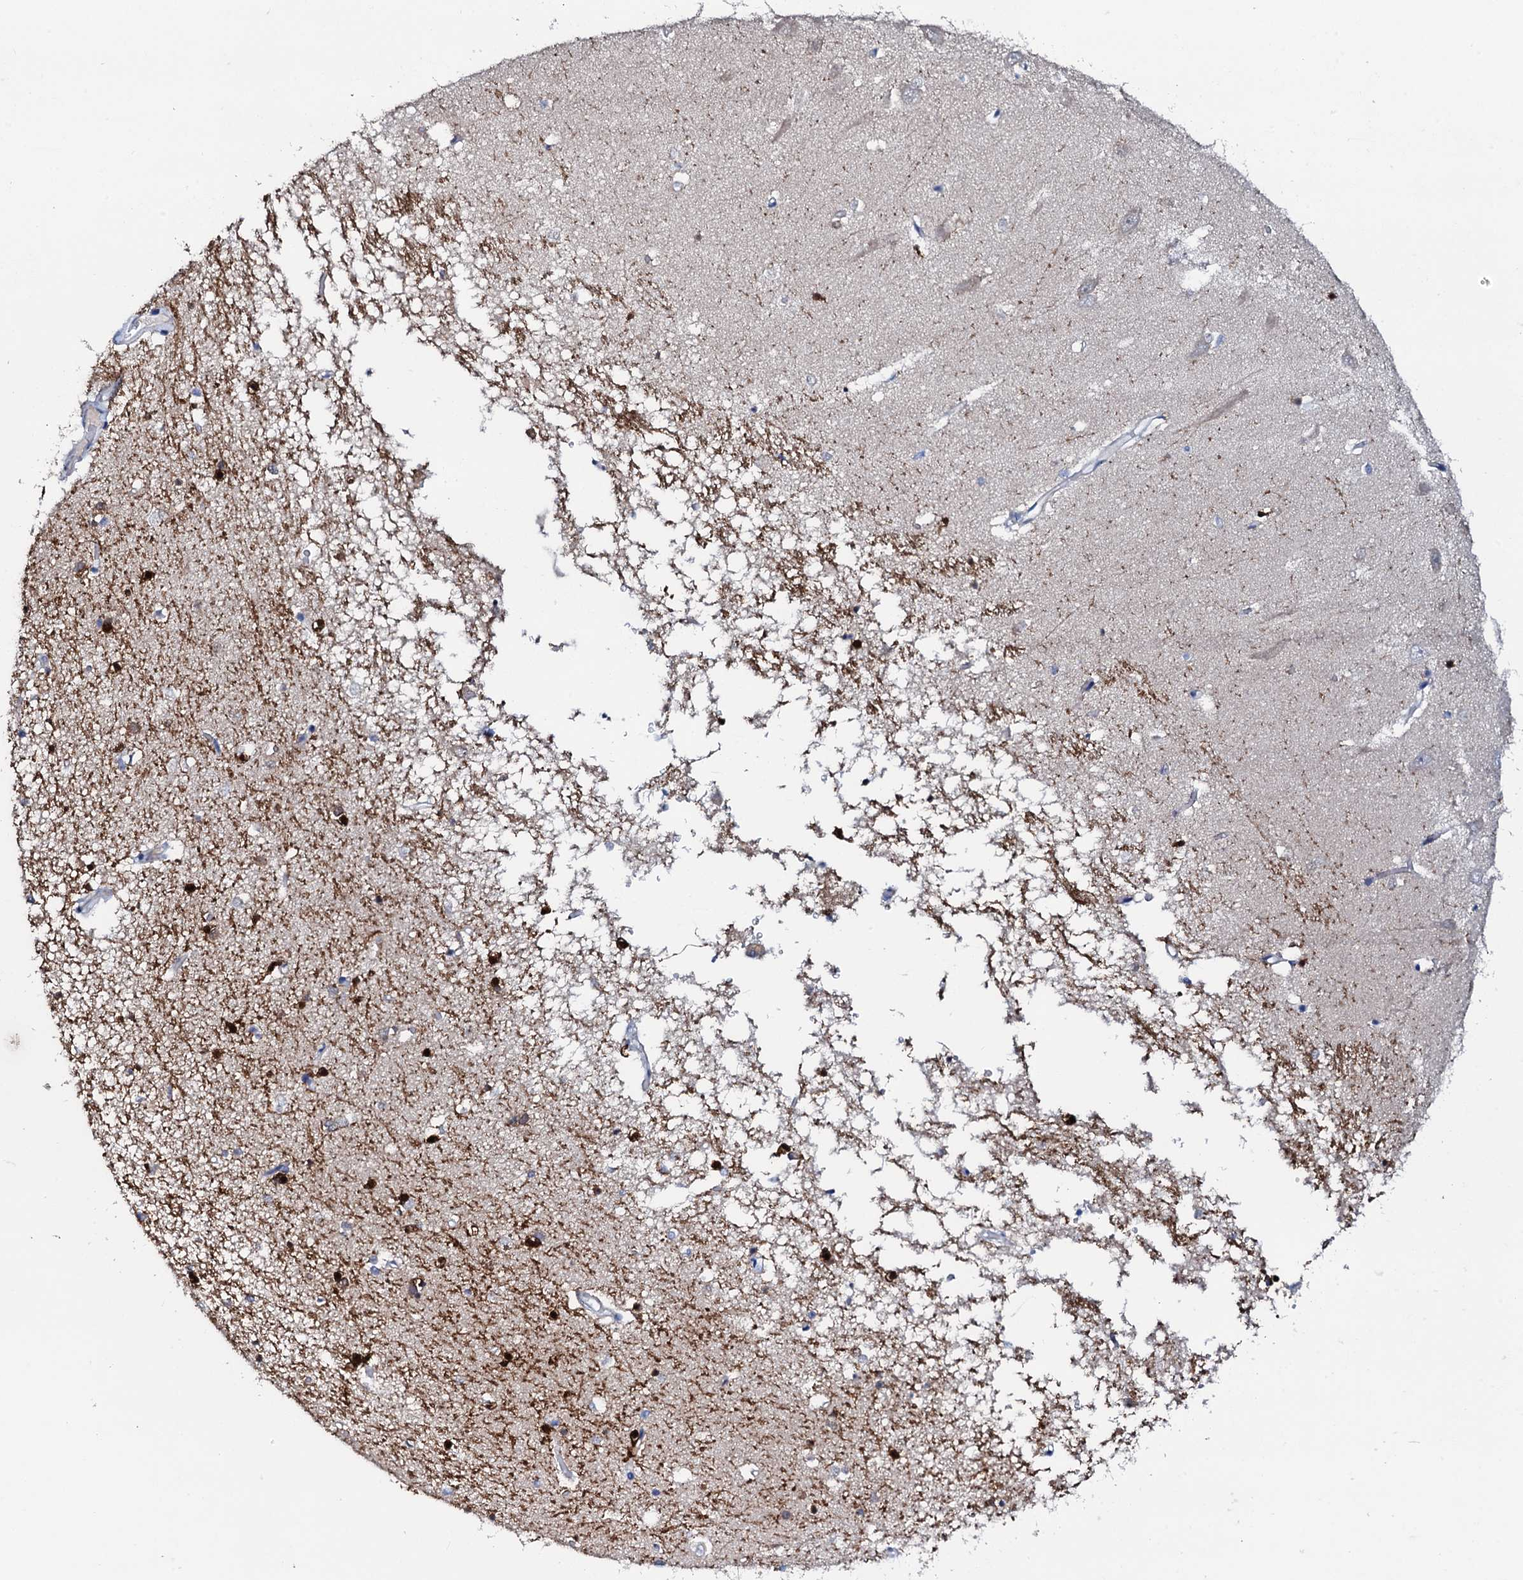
{"staining": {"intensity": "strong", "quantity": "<25%", "location": "cytoplasmic/membranous,nuclear"}, "tissue": "hippocampus", "cell_type": "Glial cells", "image_type": "normal", "snomed": [{"axis": "morphology", "description": "Normal tissue, NOS"}, {"axis": "topography", "description": "Hippocampus"}], "caption": "The histopathology image shows a brown stain indicating the presence of a protein in the cytoplasmic/membranous,nuclear of glial cells in hippocampus. (brown staining indicates protein expression, while blue staining denotes nuclei).", "gene": "AMER2", "patient": {"sex": "male", "age": 70}}